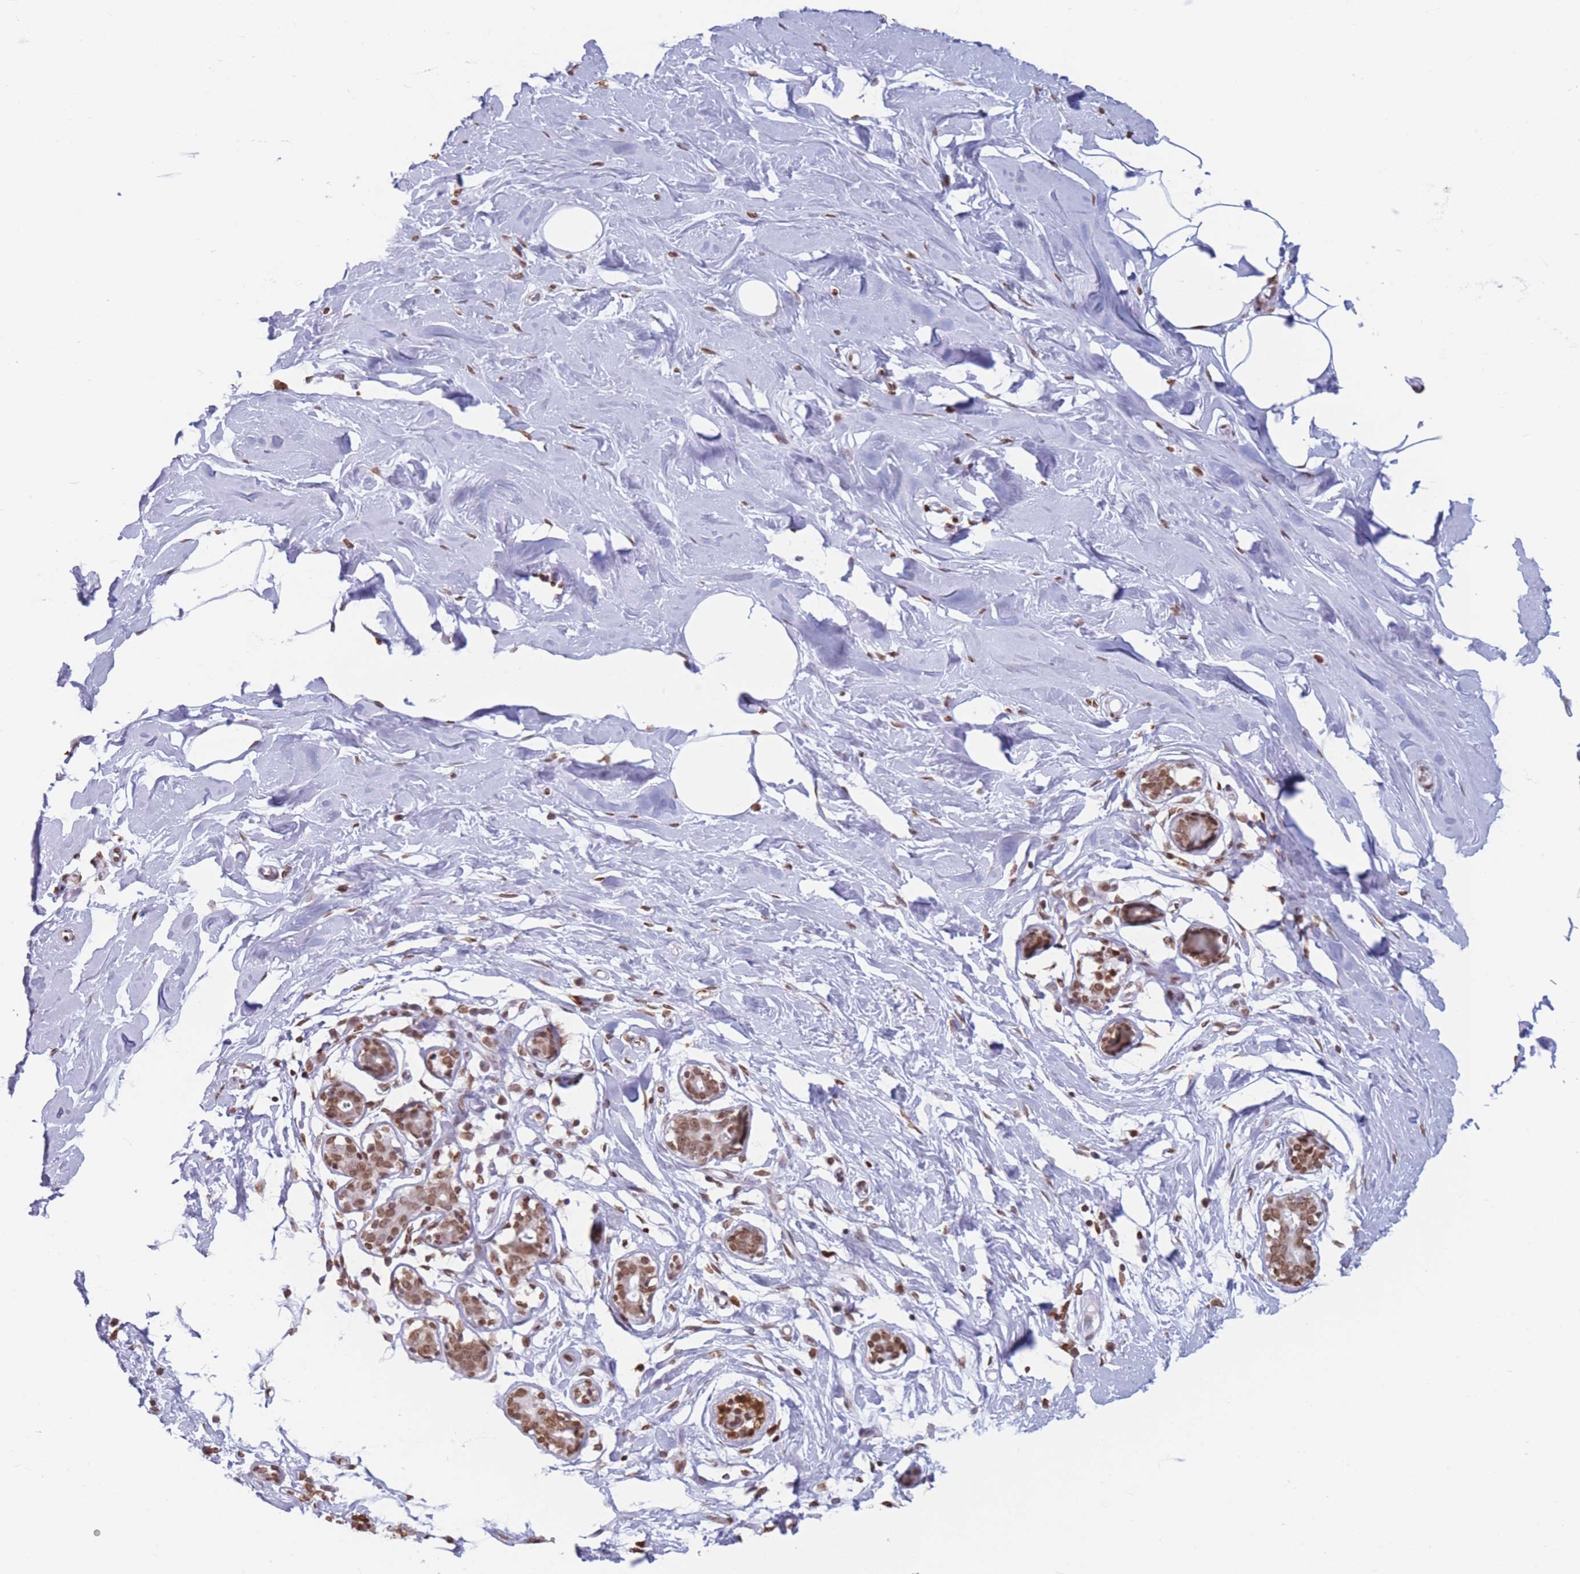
{"staining": {"intensity": "negative", "quantity": "none", "location": "none"}, "tissue": "breast", "cell_type": "Adipocytes", "image_type": "normal", "snomed": [{"axis": "morphology", "description": "Normal tissue, NOS"}, {"axis": "topography", "description": "Breast"}], "caption": "DAB immunohistochemical staining of benign breast reveals no significant positivity in adipocytes.", "gene": "RYK", "patient": {"sex": "female", "age": 27}}